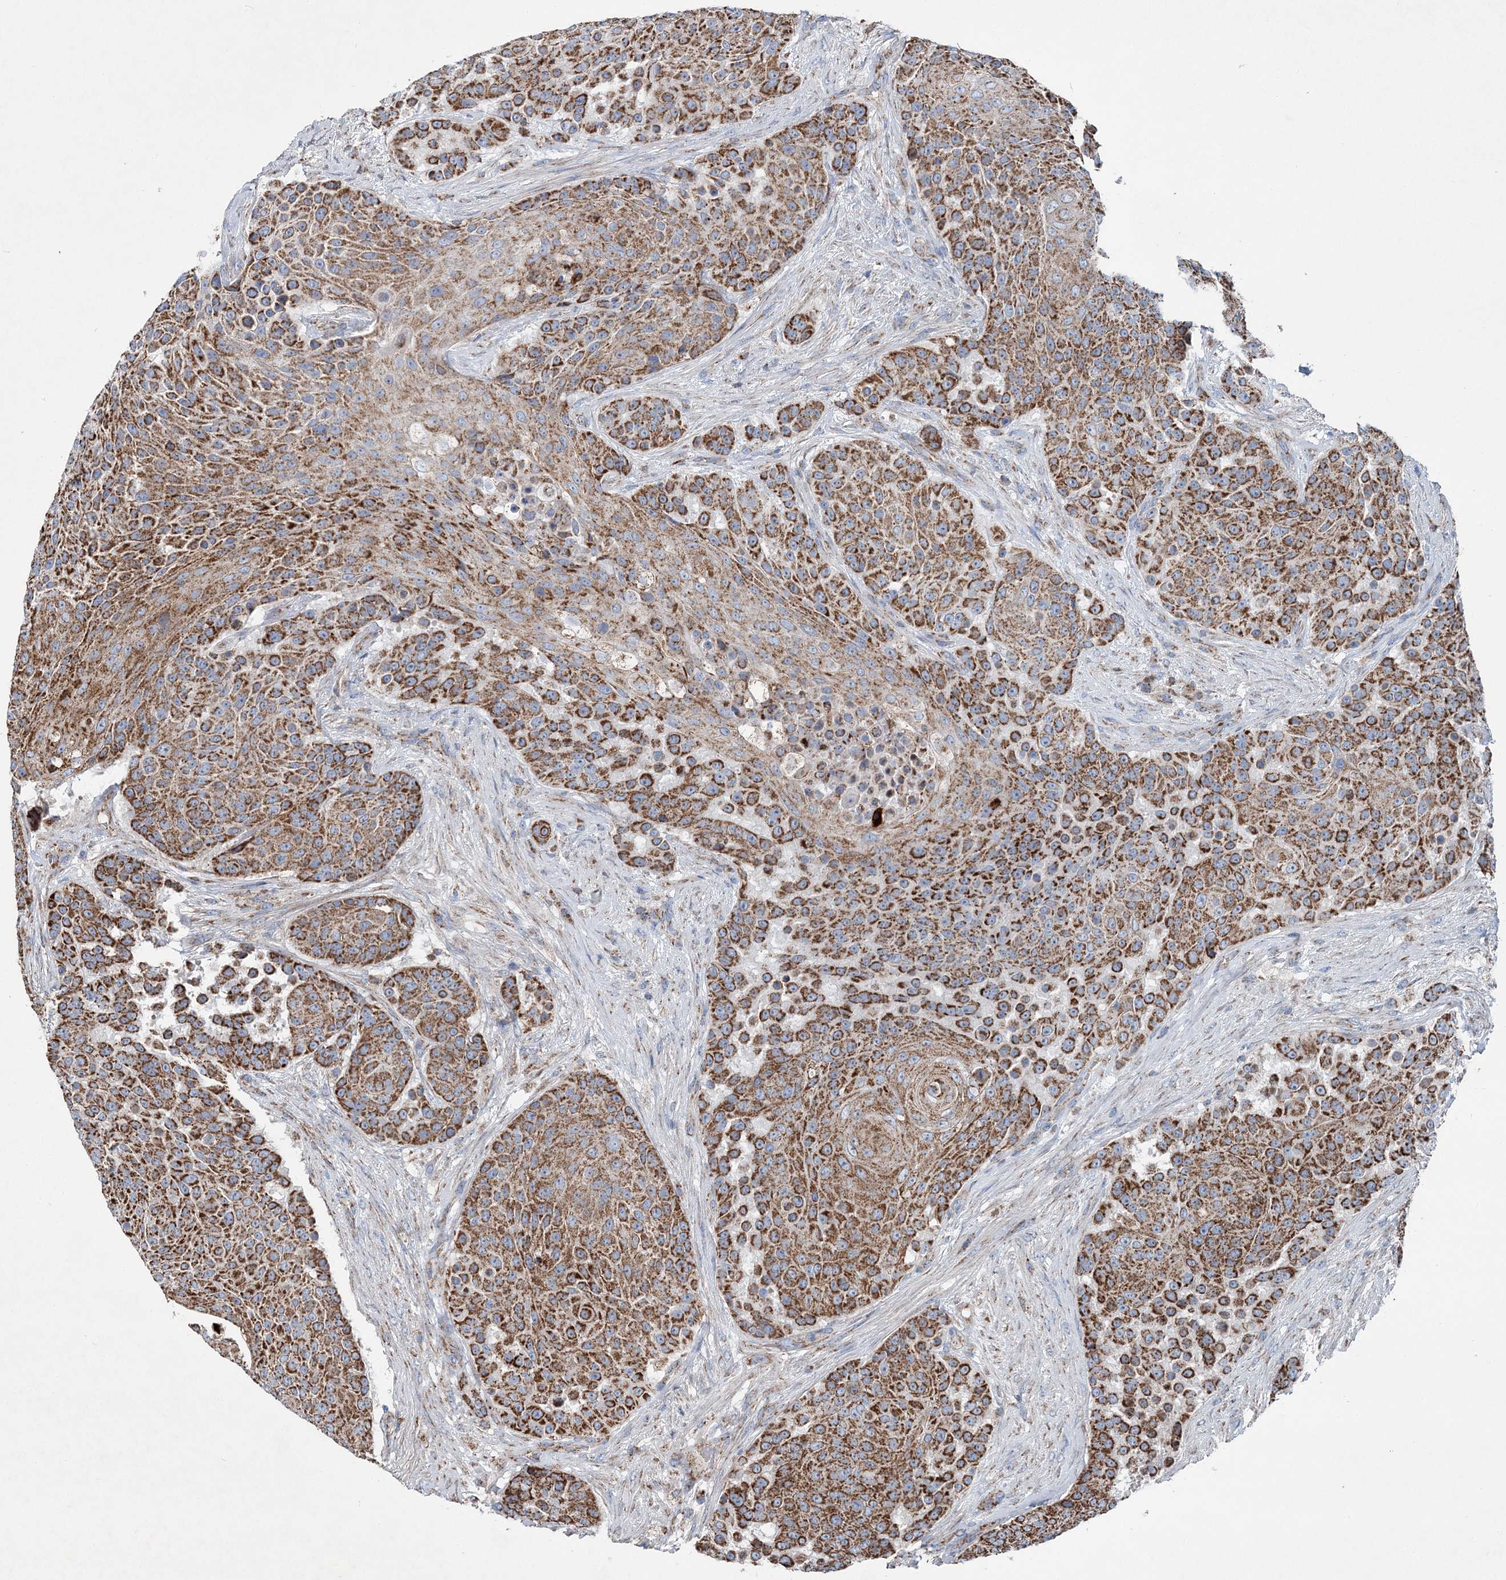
{"staining": {"intensity": "moderate", "quantity": ">75%", "location": "cytoplasmic/membranous"}, "tissue": "urothelial cancer", "cell_type": "Tumor cells", "image_type": "cancer", "snomed": [{"axis": "morphology", "description": "Urothelial carcinoma, High grade"}, {"axis": "topography", "description": "Urinary bladder"}], "caption": "Immunohistochemistry micrograph of neoplastic tissue: urothelial cancer stained using IHC demonstrates medium levels of moderate protein expression localized specifically in the cytoplasmic/membranous of tumor cells, appearing as a cytoplasmic/membranous brown color.", "gene": "SPAG16", "patient": {"sex": "female", "age": 63}}